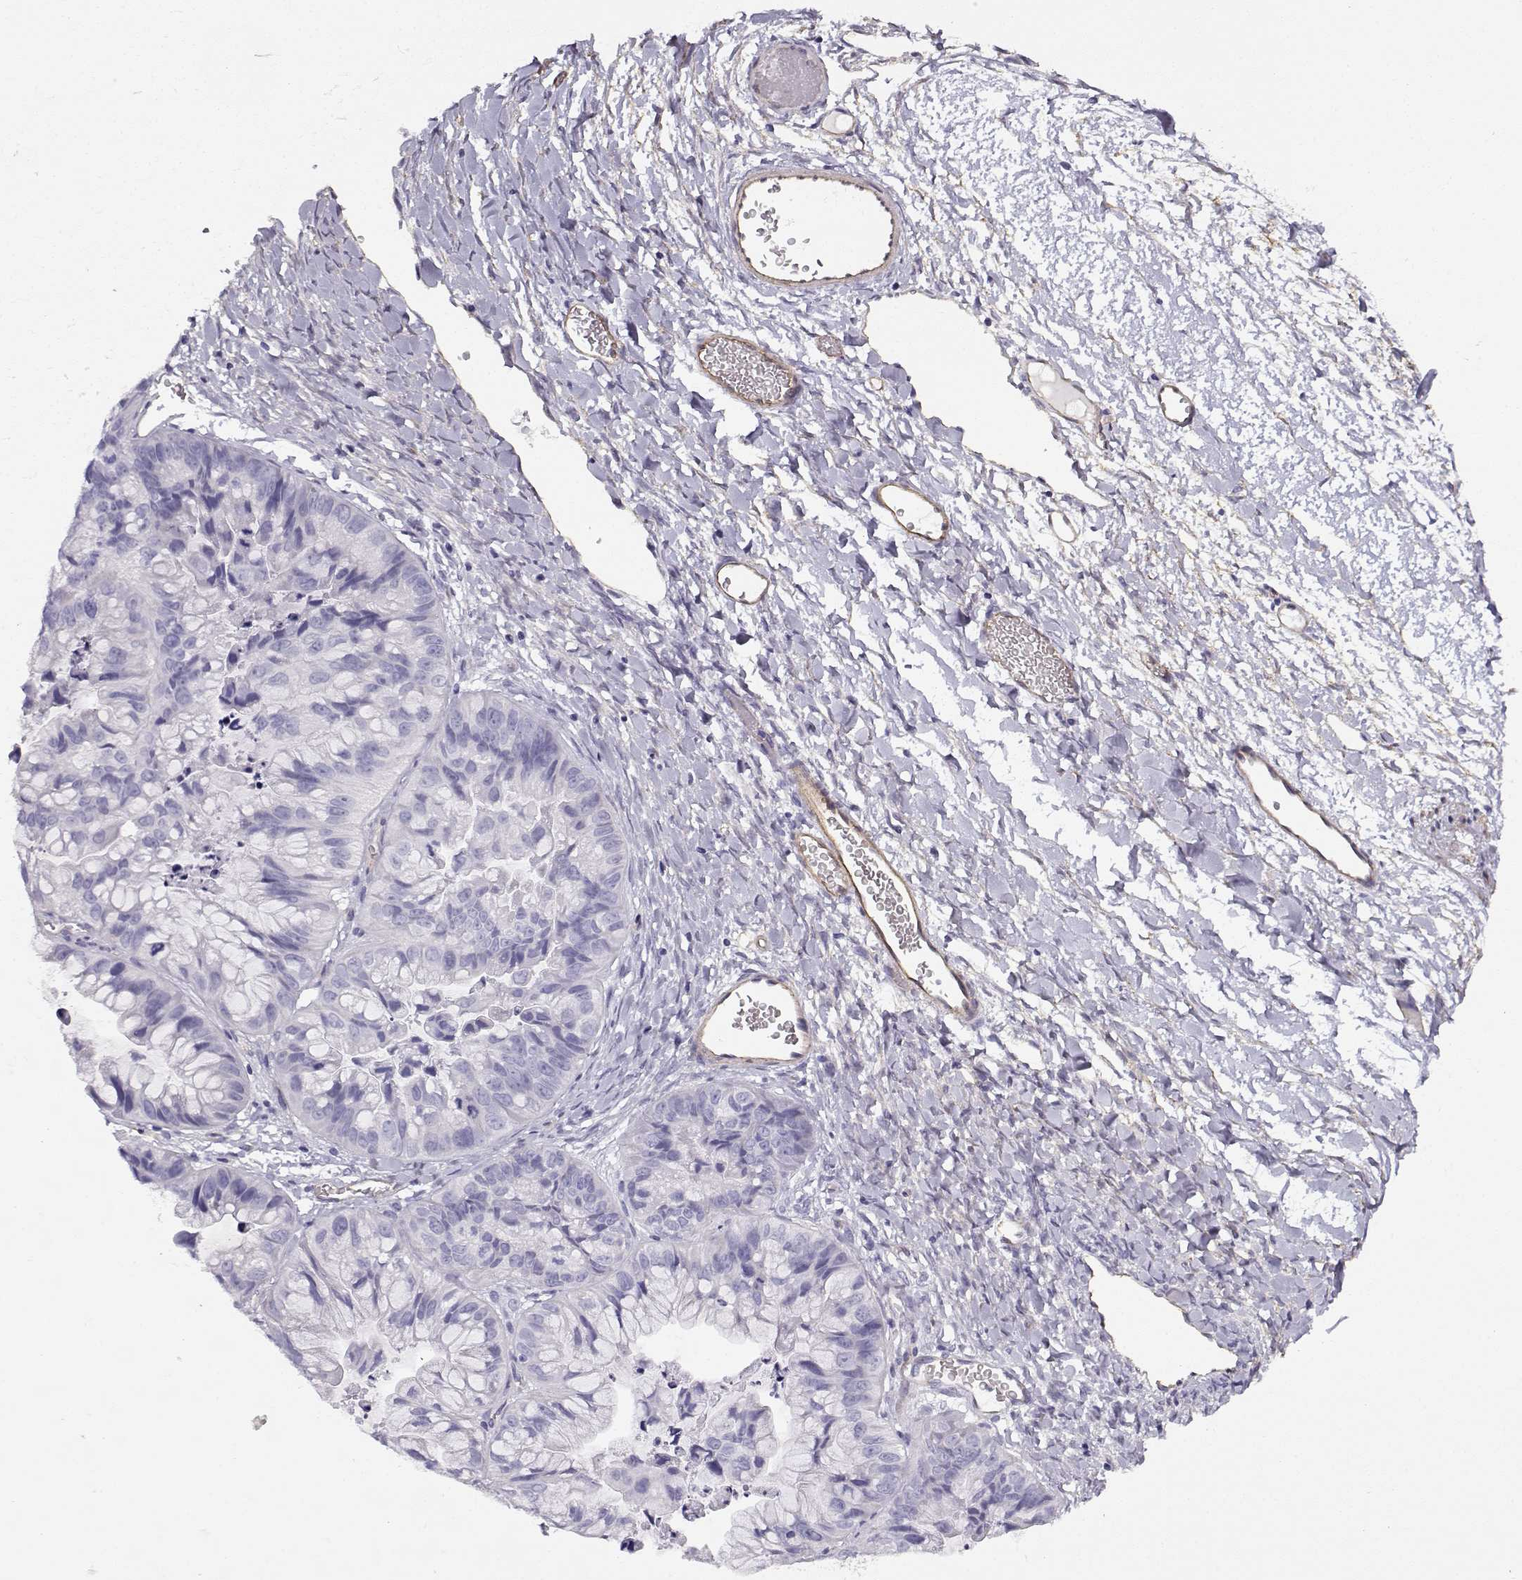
{"staining": {"intensity": "negative", "quantity": "none", "location": "none"}, "tissue": "ovarian cancer", "cell_type": "Tumor cells", "image_type": "cancer", "snomed": [{"axis": "morphology", "description": "Cystadenocarcinoma, mucinous, NOS"}, {"axis": "topography", "description": "Ovary"}], "caption": "Tumor cells show no significant protein expression in ovarian mucinous cystadenocarcinoma. Brightfield microscopy of IHC stained with DAB (brown) and hematoxylin (blue), captured at high magnification.", "gene": "MYO1A", "patient": {"sex": "female", "age": 76}}